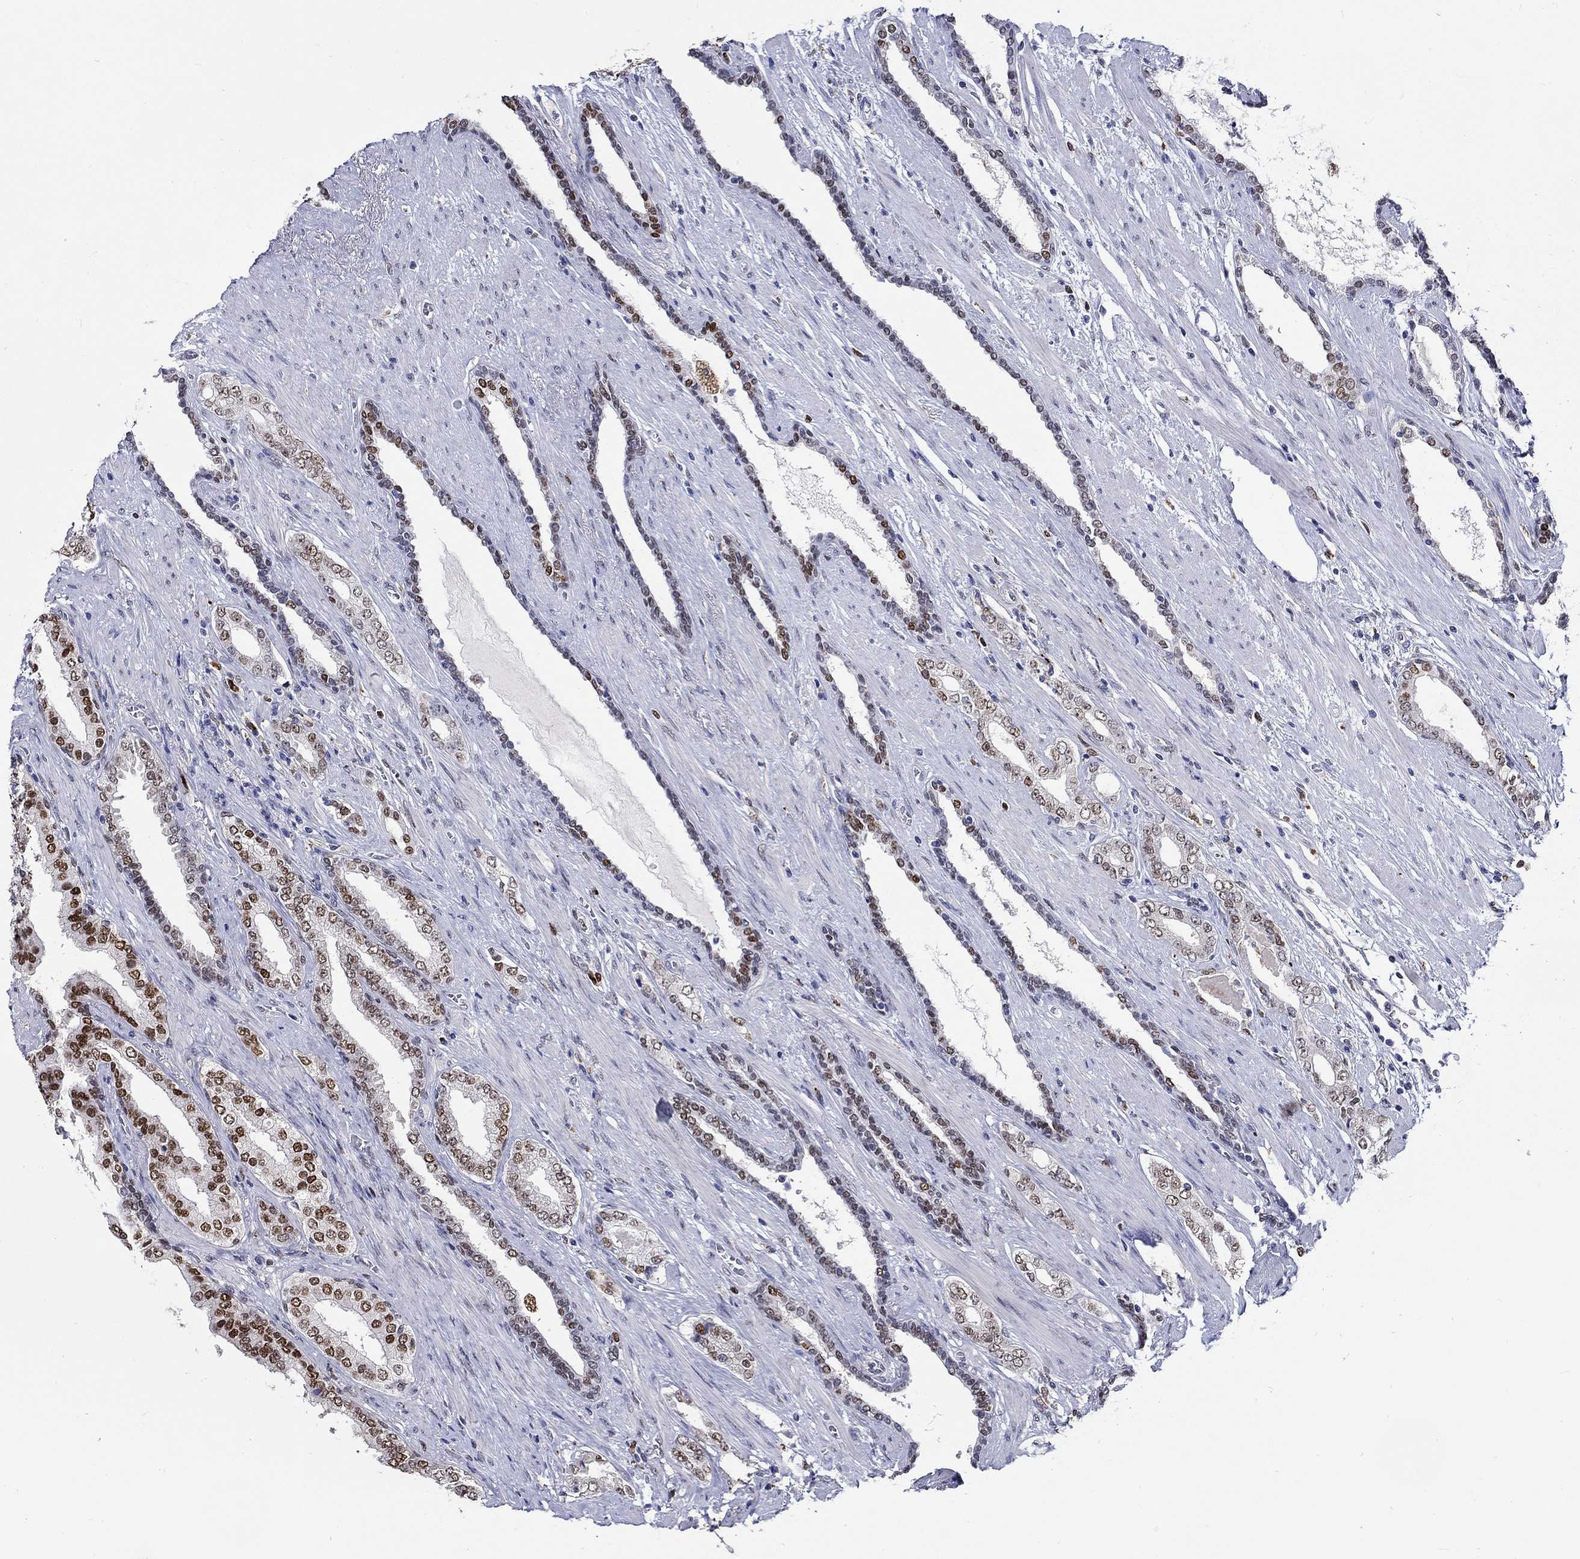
{"staining": {"intensity": "moderate", "quantity": "25%-75%", "location": "nuclear"}, "tissue": "prostate cancer", "cell_type": "Tumor cells", "image_type": "cancer", "snomed": [{"axis": "morphology", "description": "Adenocarcinoma, Low grade"}, {"axis": "topography", "description": "Prostate and seminal vesicle, NOS"}], "caption": "A high-resolution histopathology image shows immunohistochemistry (IHC) staining of prostate adenocarcinoma (low-grade), which demonstrates moderate nuclear staining in approximately 25%-75% of tumor cells.", "gene": "GATA2", "patient": {"sex": "male", "age": 61}}